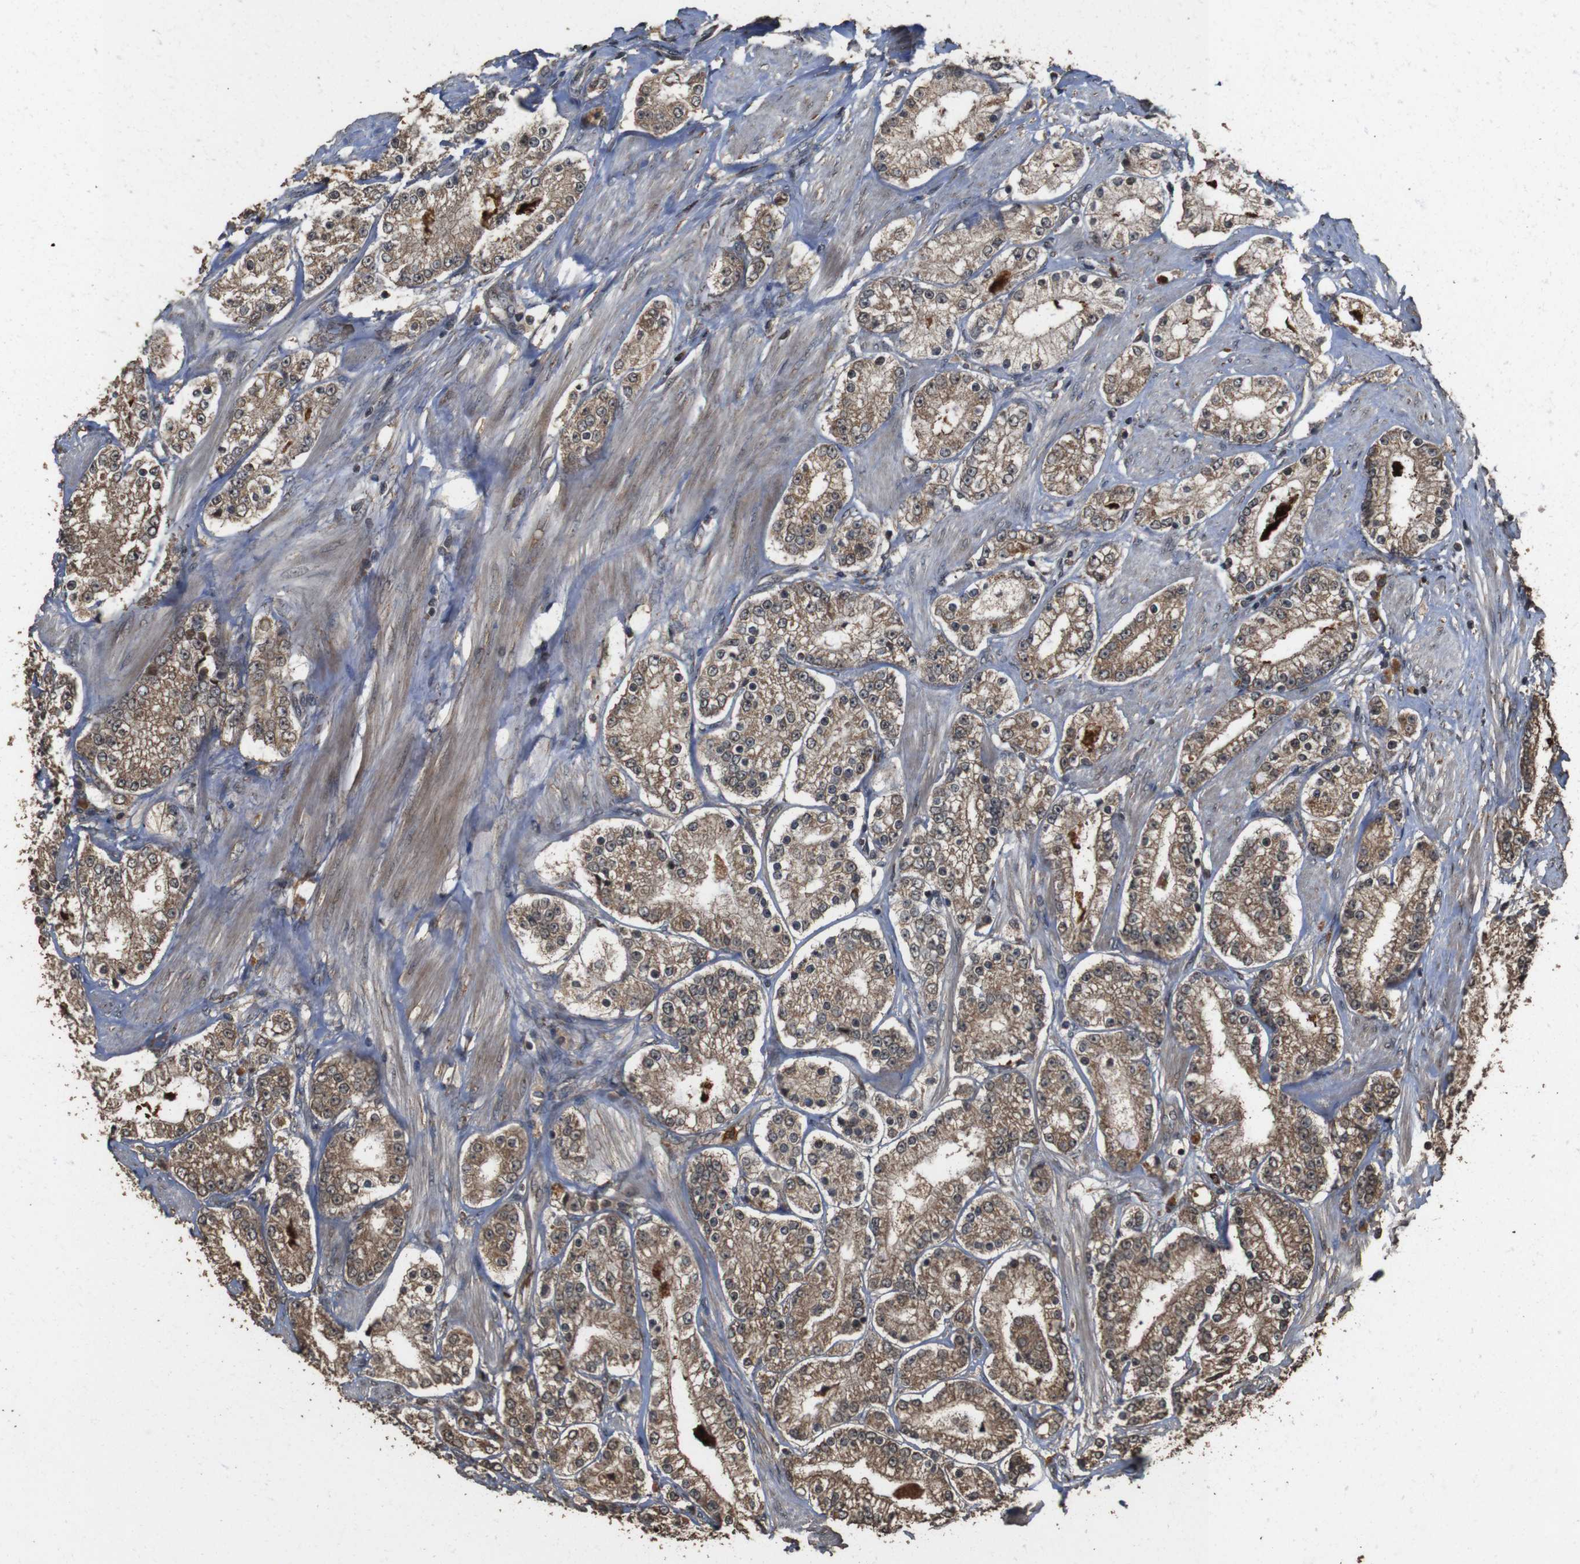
{"staining": {"intensity": "moderate", "quantity": ">75%", "location": "cytoplasmic/membranous"}, "tissue": "prostate cancer", "cell_type": "Tumor cells", "image_type": "cancer", "snomed": [{"axis": "morphology", "description": "Adenocarcinoma, Low grade"}, {"axis": "topography", "description": "Prostate"}], "caption": "Prostate adenocarcinoma (low-grade) was stained to show a protein in brown. There is medium levels of moderate cytoplasmic/membranous positivity in approximately >75% of tumor cells.", "gene": "RRAS2", "patient": {"sex": "male", "age": 63}}